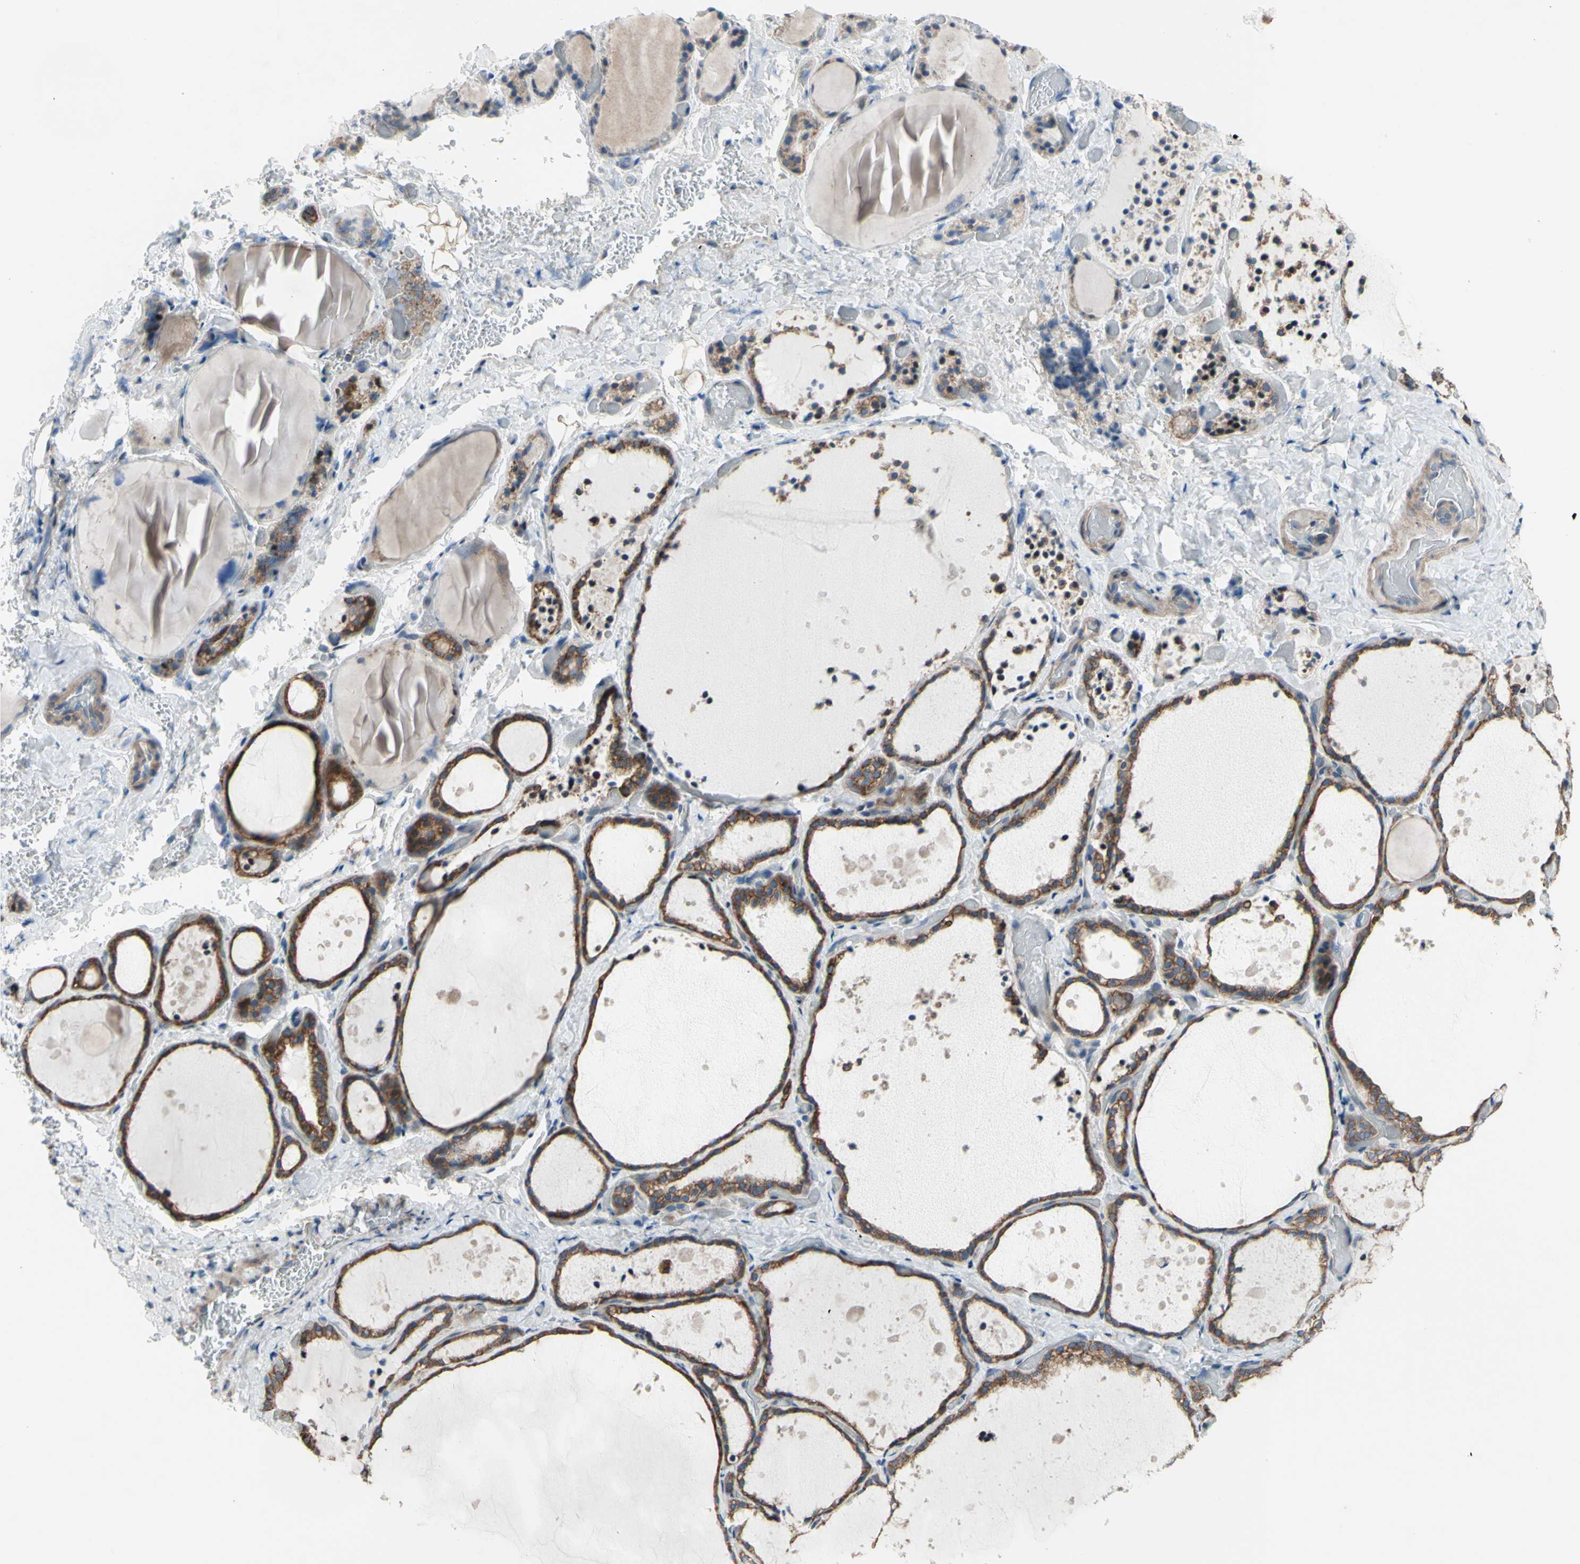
{"staining": {"intensity": "strong", "quantity": ">75%", "location": "cytoplasmic/membranous"}, "tissue": "thyroid gland", "cell_type": "Glandular cells", "image_type": "normal", "snomed": [{"axis": "morphology", "description": "Normal tissue, NOS"}, {"axis": "topography", "description": "Thyroid gland"}], "caption": "A micrograph of thyroid gland stained for a protein displays strong cytoplasmic/membranous brown staining in glandular cells.", "gene": "GRAMD2B", "patient": {"sex": "female", "age": 44}}